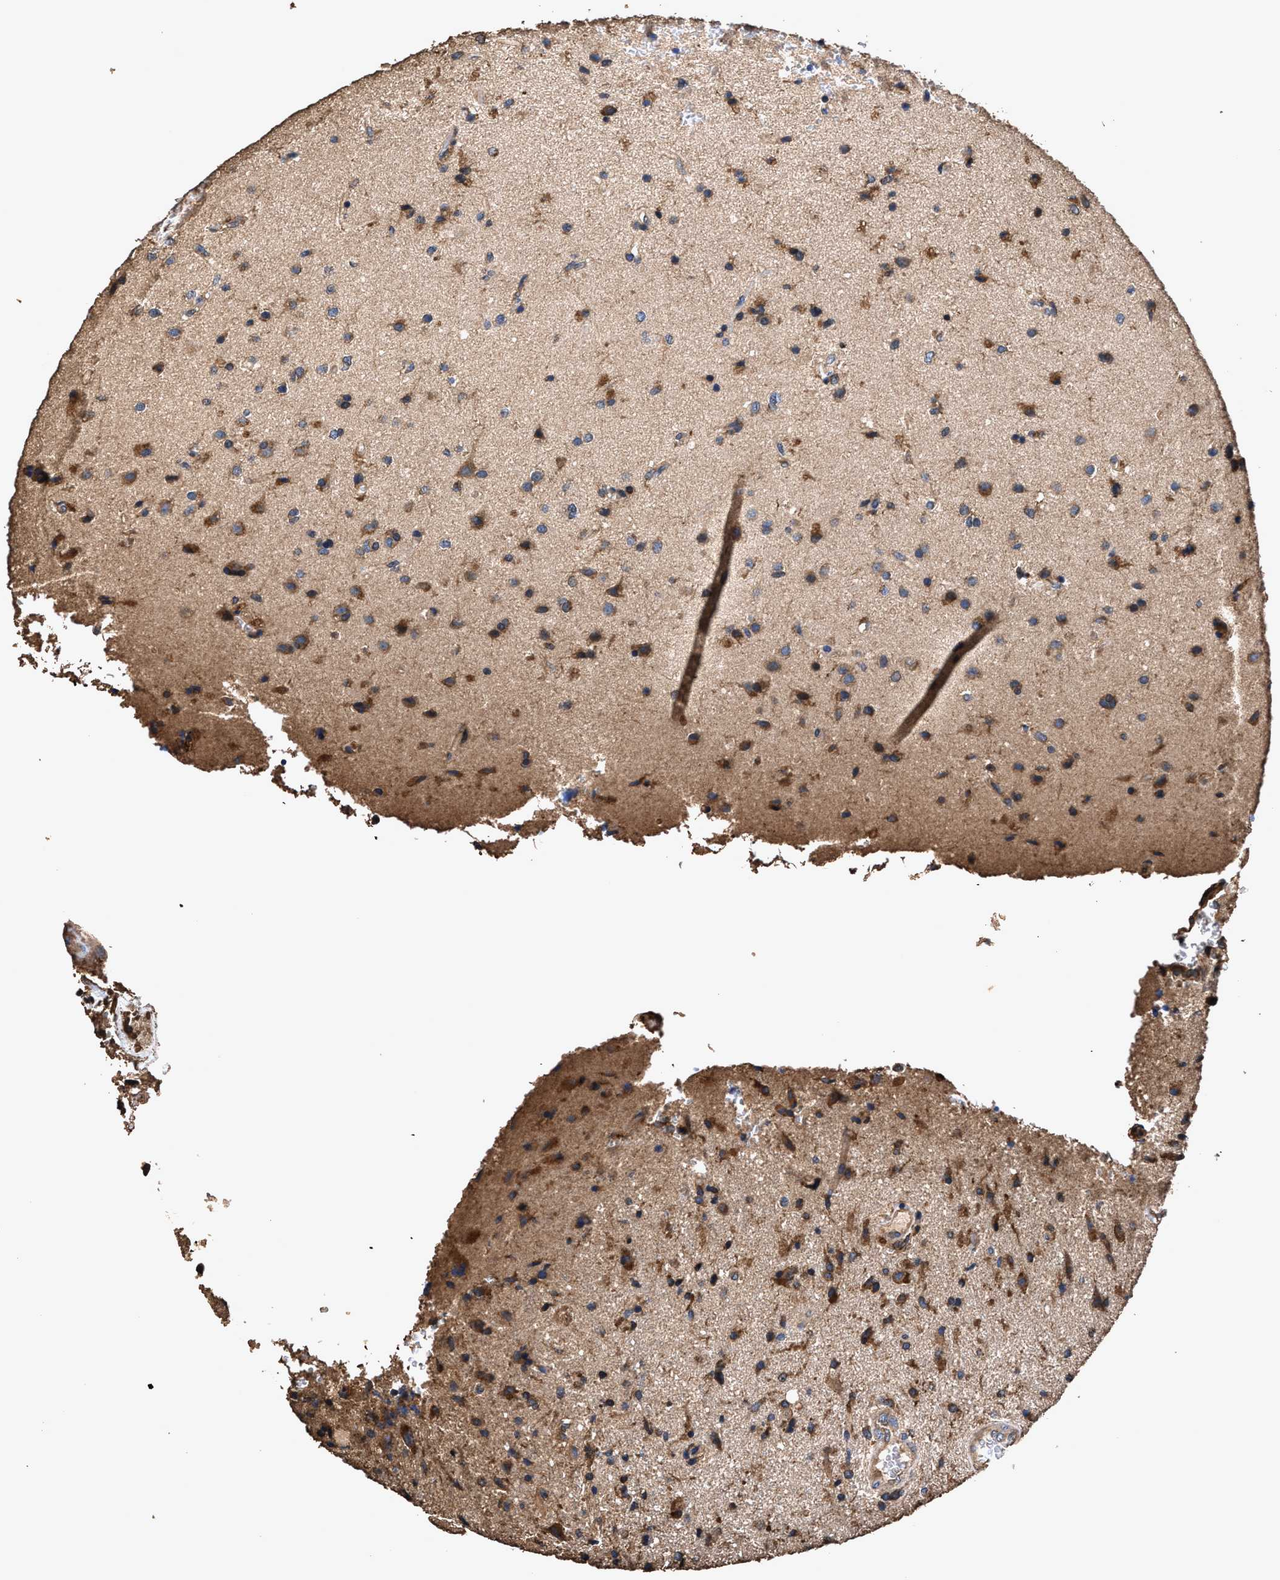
{"staining": {"intensity": "strong", "quantity": "25%-75%", "location": "cytoplasmic/membranous"}, "tissue": "glioma", "cell_type": "Tumor cells", "image_type": "cancer", "snomed": [{"axis": "morphology", "description": "Glioma, malignant, High grade"}, {"axis": "topography", "description": "Brain"}], "caption": "High-grade glioma (malignant) stained with a brown dye demonstrates strong cytoplasmic/membranous positive positivity in about 25%-75% of tumor cells.", "gene": "ZMYND19", "patient": {"sex": "male", "age": 72}}